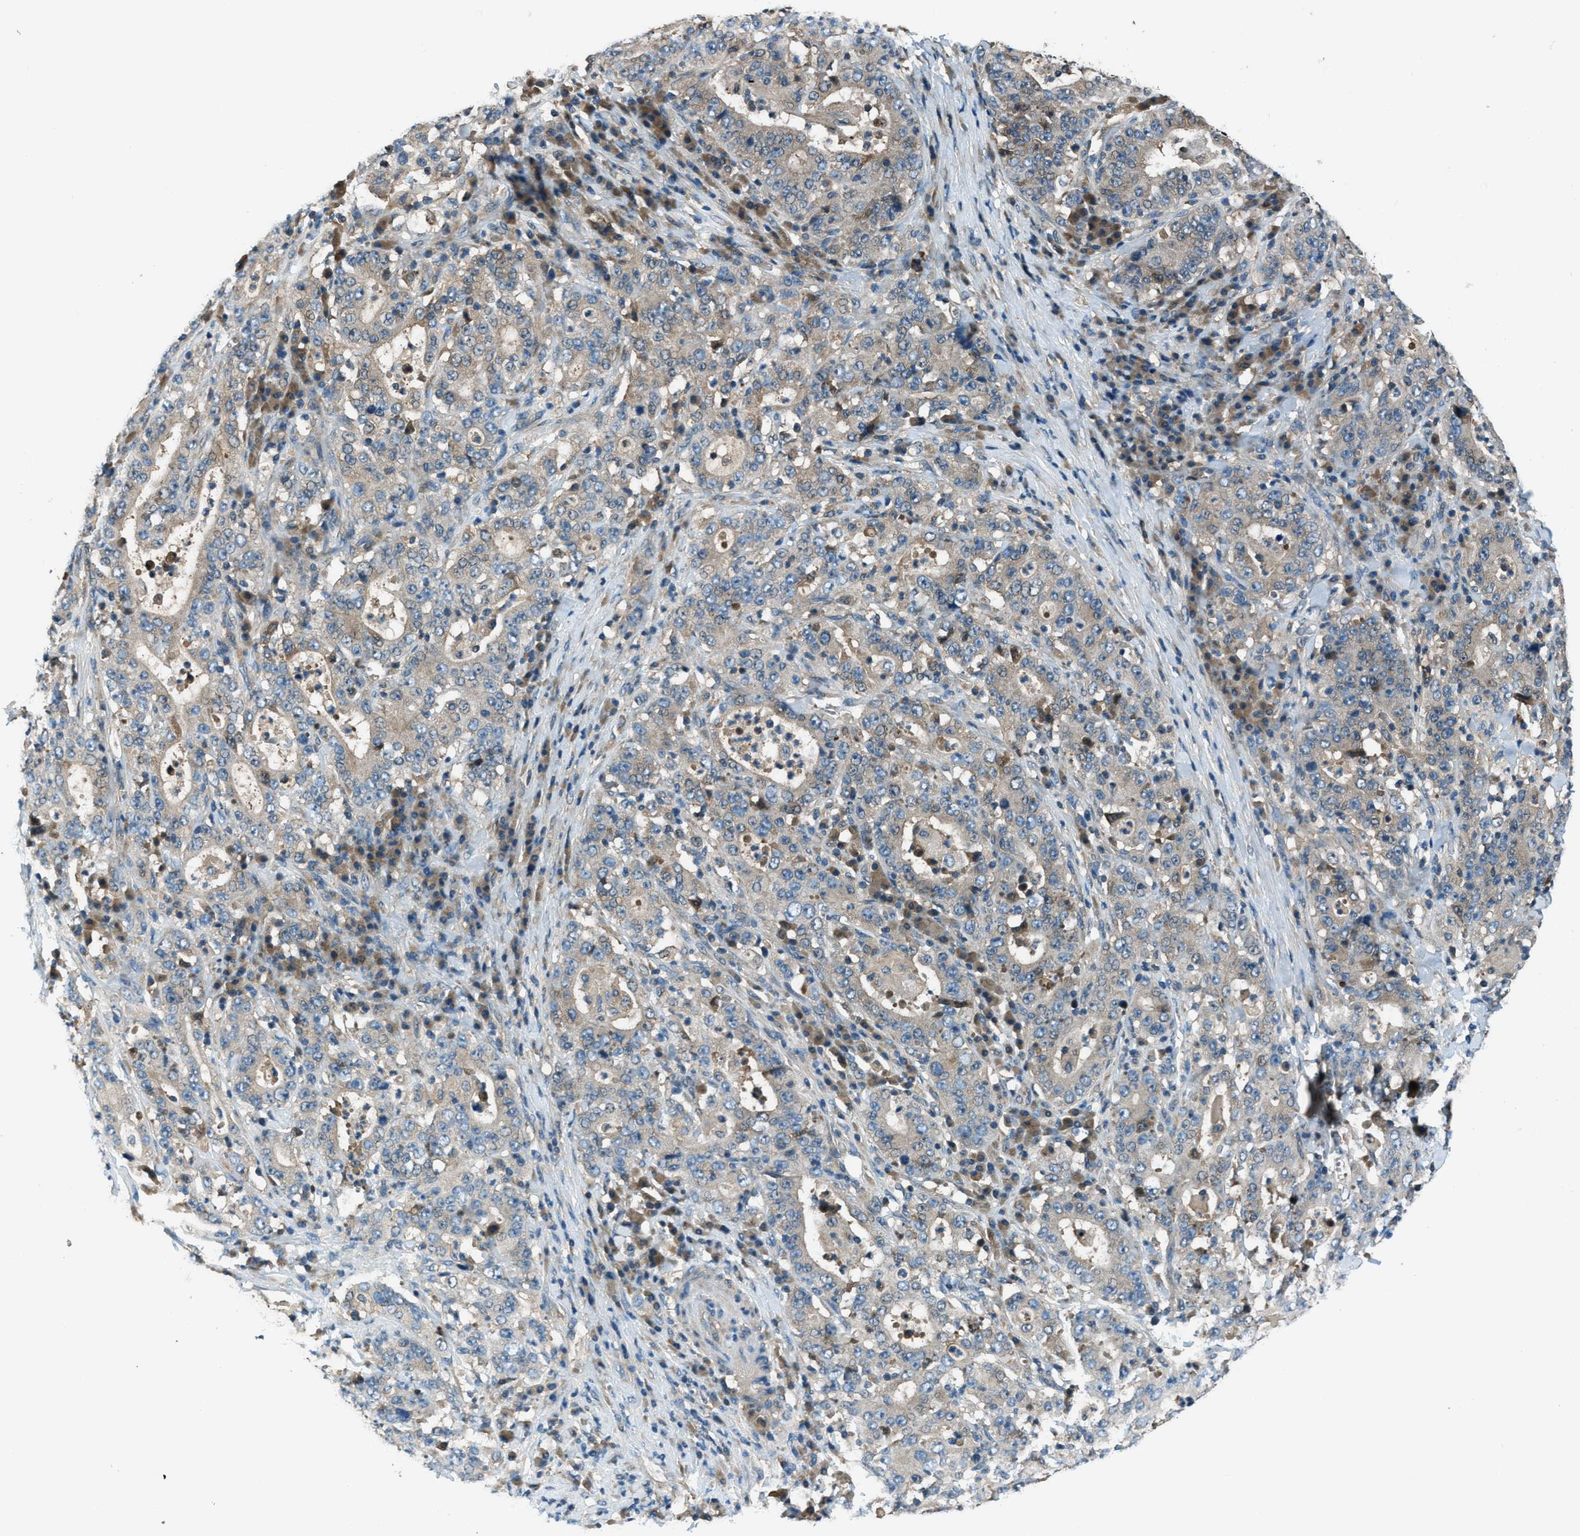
{"staining": {"intensity": "weak", "quantity": "25%-75%", "location": "cytoplasmic/membranous"}, "tissue": "stomach cancer", "cell_type": "Tumor cells", "image_type": "cancer", "snomed": [{"axis": "morphology", "description": "Normal tissue, NOS"}, {"axis": "morphology", "description": "Adenocarcinoma, NOS"}, {"axis": "topography", "description": "Stomach, upper"}, {"axis": "topography", "description": "Stomach"}], "caption": "DAB (3,3'-diaminobenzidine) immunohistochemical staining of human adenocarcinoma (stomach) exhibits weak cytoplasmic/membranous protein positivity in about 25%-75% of tumor cells.", "gene": "HEBP2", "patient": {"sex": "male", "age": 59}}